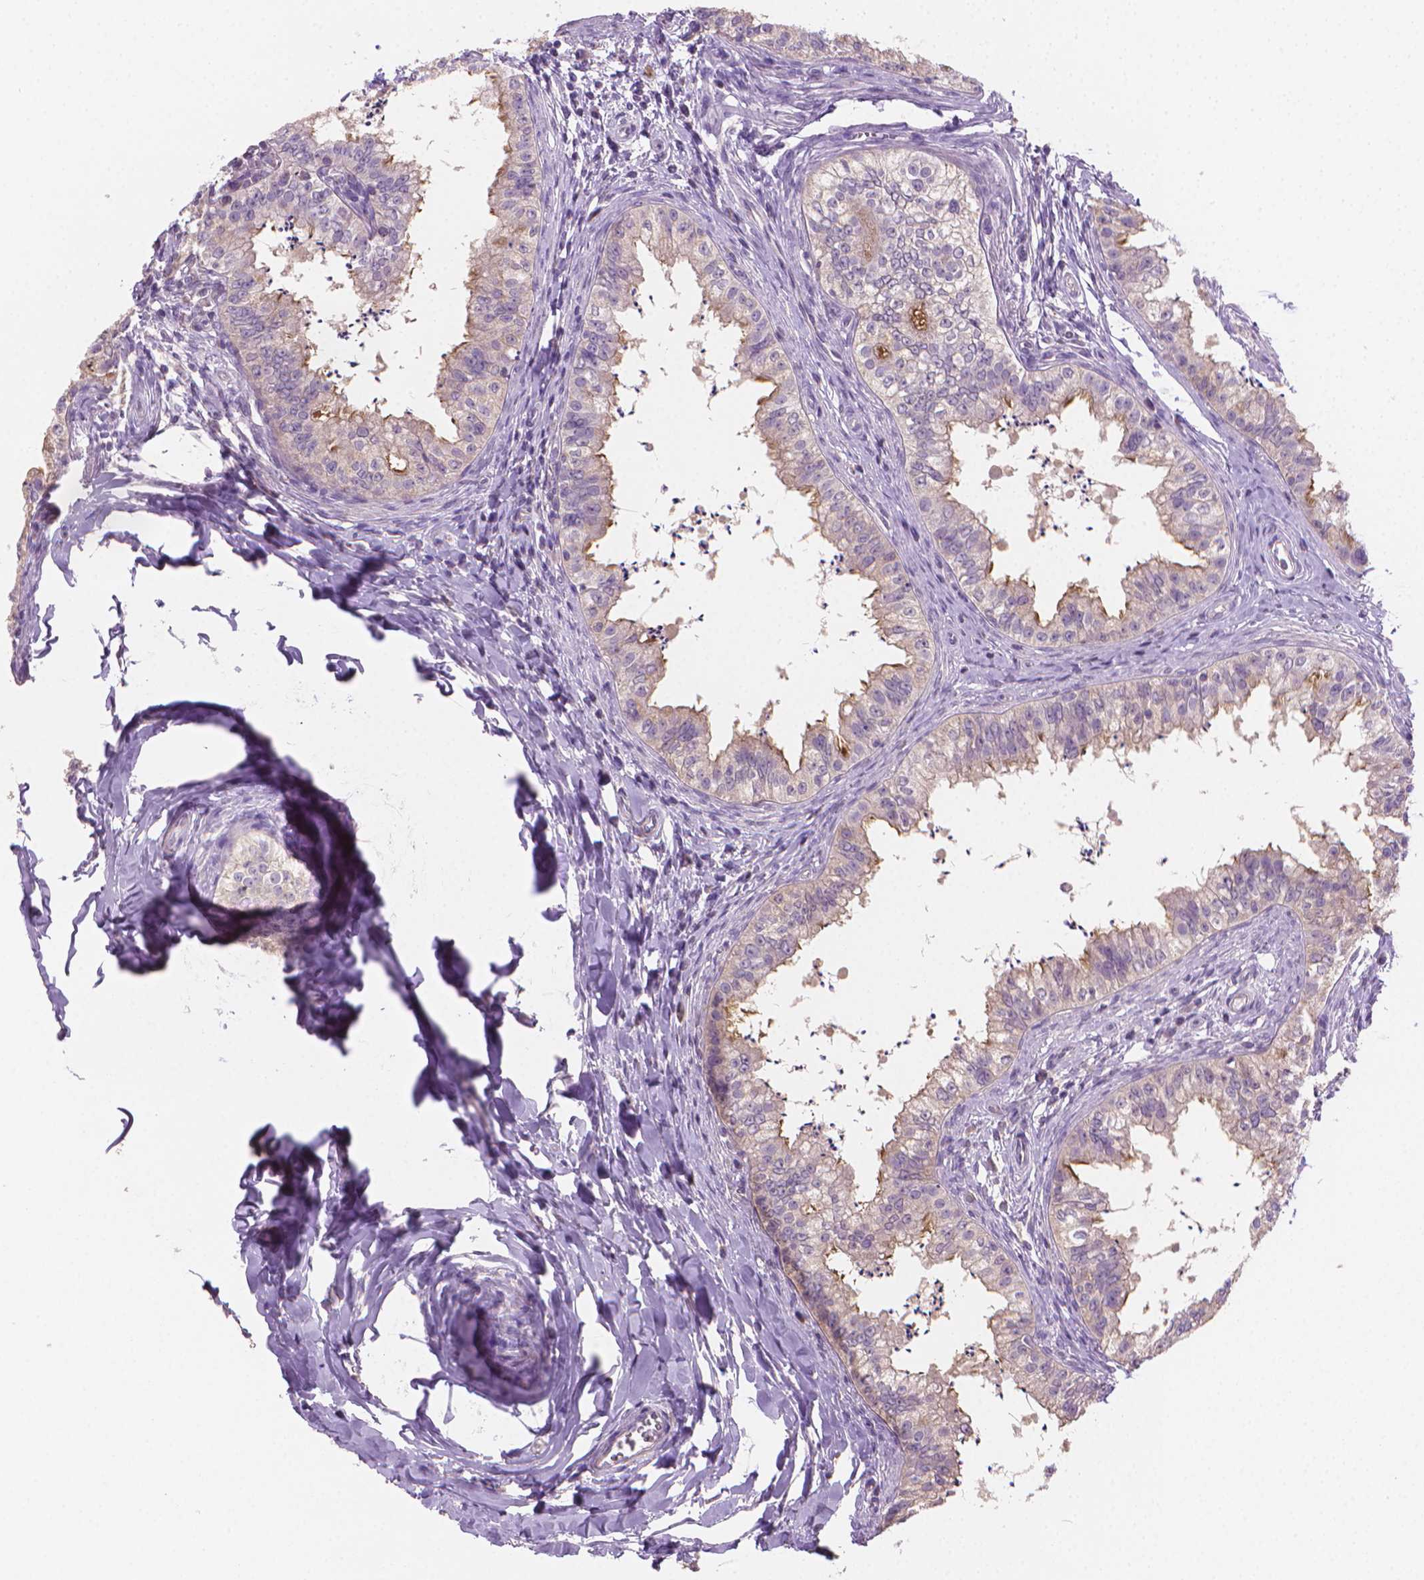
{"staining": {"intensity": "weak", "quantity": "<25%", "location": "cytoplasmic/membranous"}, "tissue": "epididymis", "cell_type": "Glandular cells", "image_type": "normal", "snomed": [{"axis": "morphology", "description": "Normal tissue, NOS"}, {"axis": "topography", "description": "Epididymis"}], "caption": "High magnification brightfield microscopy of normal epididymis stained with DAB (3,3'-diaminobenzidine) (brown) and counterstained with hematoxylin (blue): glandular cells show no significant positivity.", "gene": "CATIP", "patient": {"sex": "male", "age": 24}}